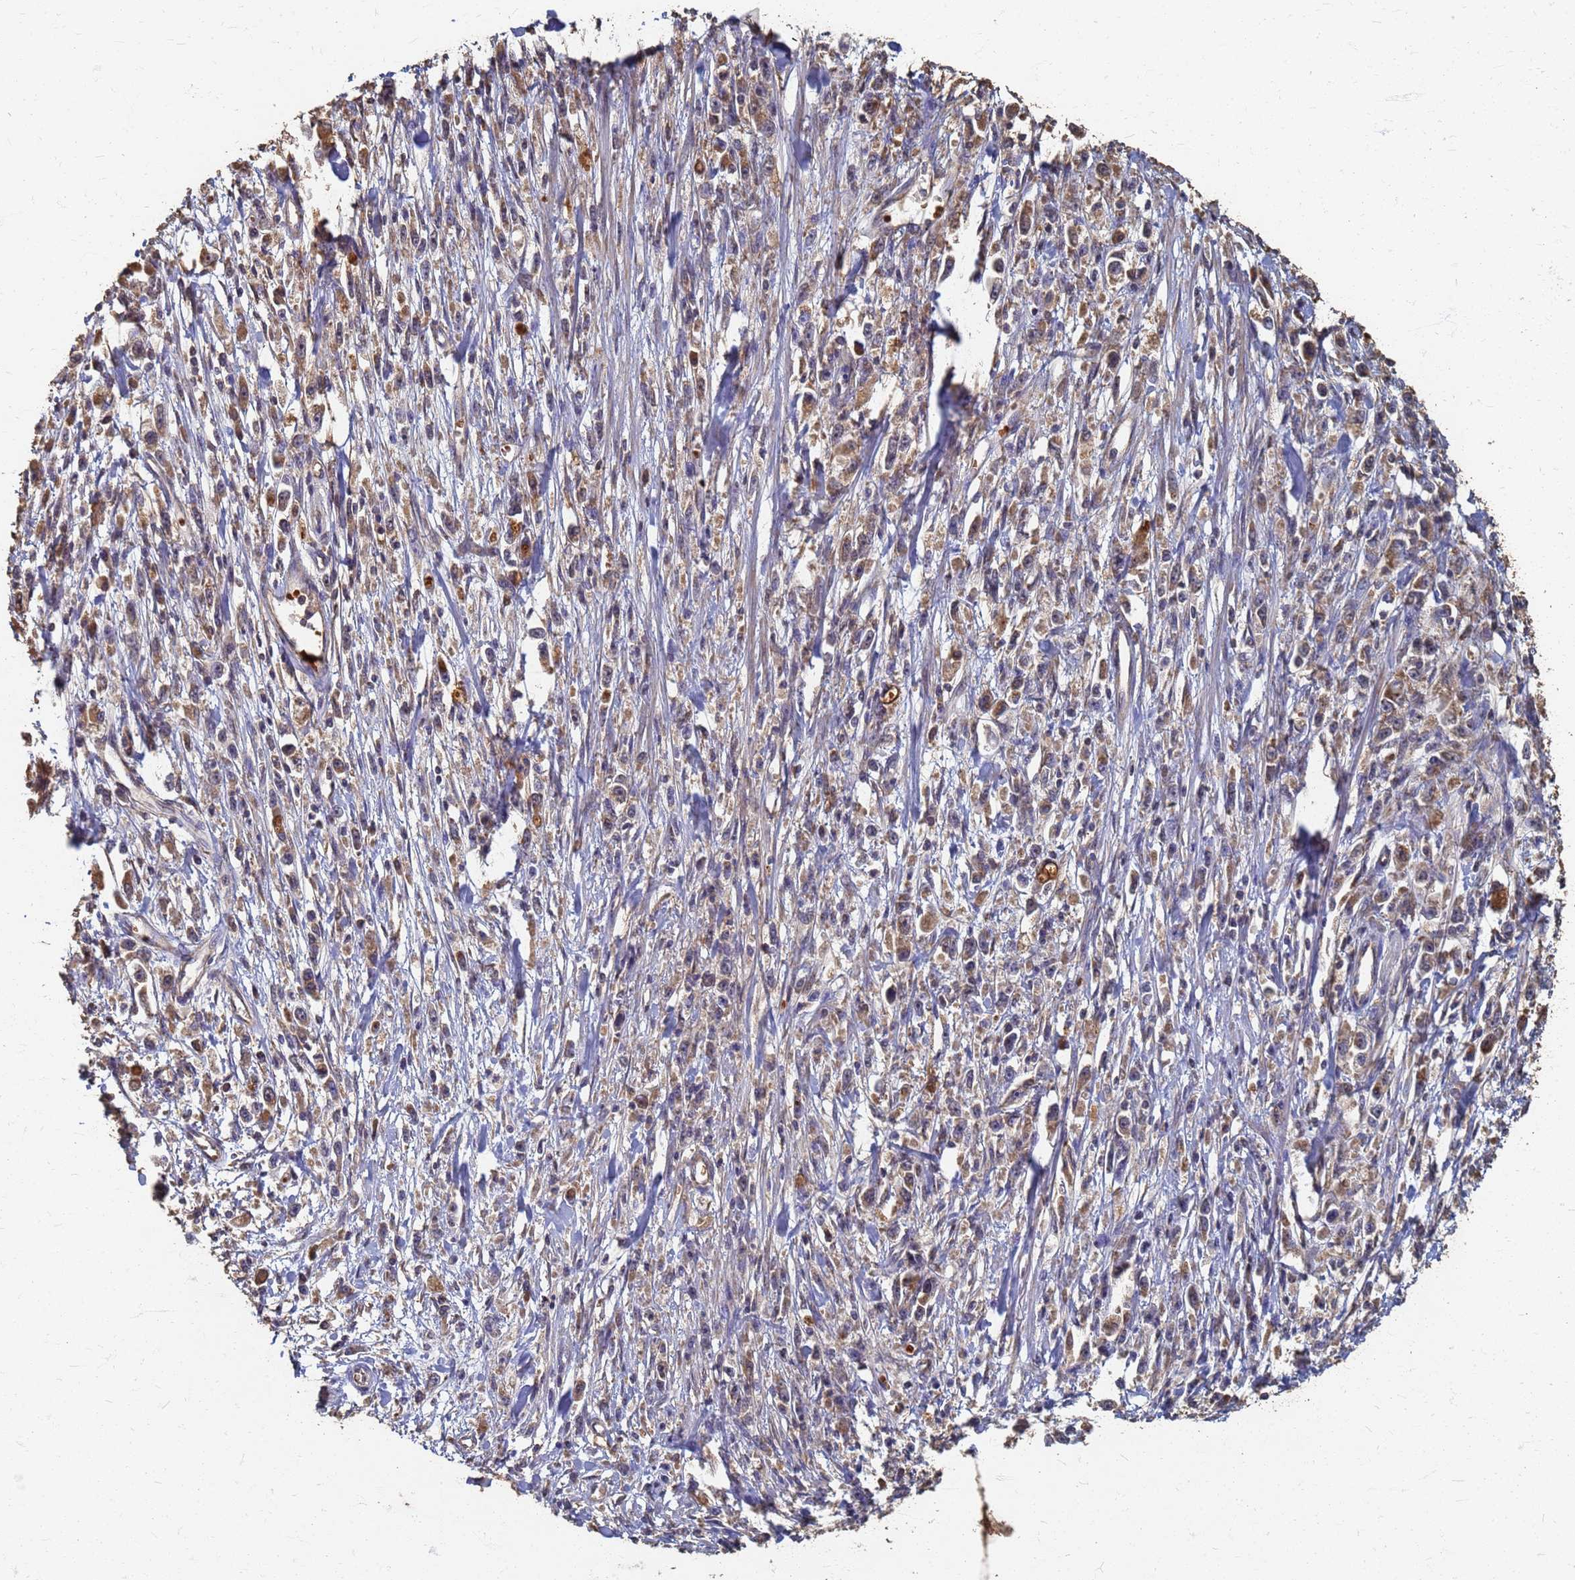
{"staining": {"intensity": "moderate", "quantity": ">75%", "location": "cytoplasmic/membranous"}, "tissue": "stomach cancer", "cell_type": "Tumor cells", "image_type": "cancer", "snomed": [{"axis": "morphology", "description": "Adenocarcinoma, NOS"}, {"axis": "topography", "description": "Stomach"}], "caption": "The micrograph shows a brown stain indicating the presence of a protein in the cytoplasmic/membranous of tumor cells in stomach cancer (adenocarcinoma).", "gene": "DPH5", "patient": {"sex": "female", "age": 59}}